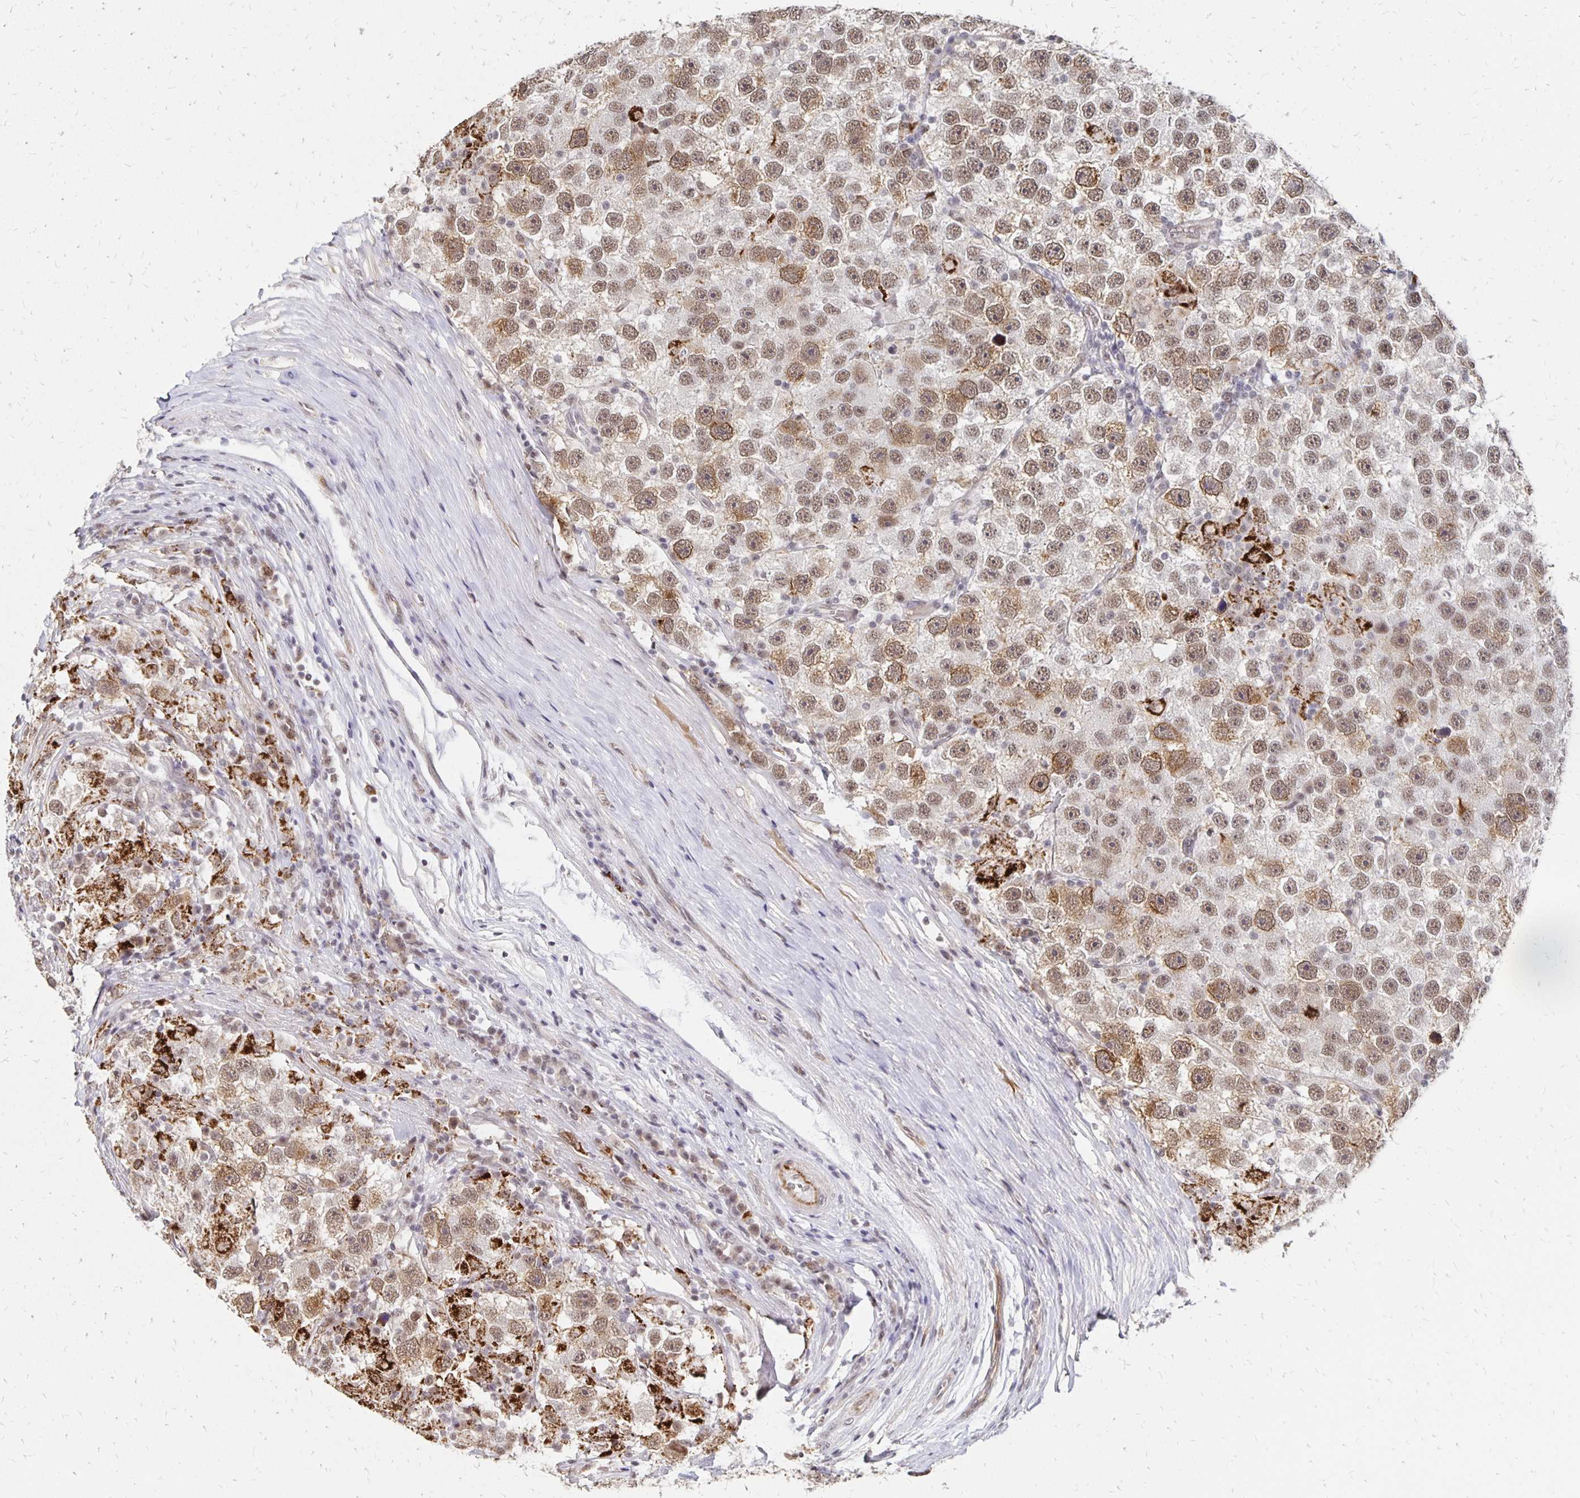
{"staining": {"intensity": "moderate", "quantity": ">75%", "location": "nuclear"}, "tissue": "testis cancer", "cell_type": "Tumor cells", "image_type": "cancer", "snomed": [{"axis": "morphology", "description": "Seminoma, NOS"}, {"axis": "topography", "description": "Testis"}], "caption": "High-magnification brightfield microscopy of seminoma (testis) stained with DAB (brown) and counterstained with hematoxylin (blue). tumor cells exhibit moderate nuclear staining is seen in about>75% of cells.", "gene": "CLASRP", "patient": {"sex": "male", "age": 26}}